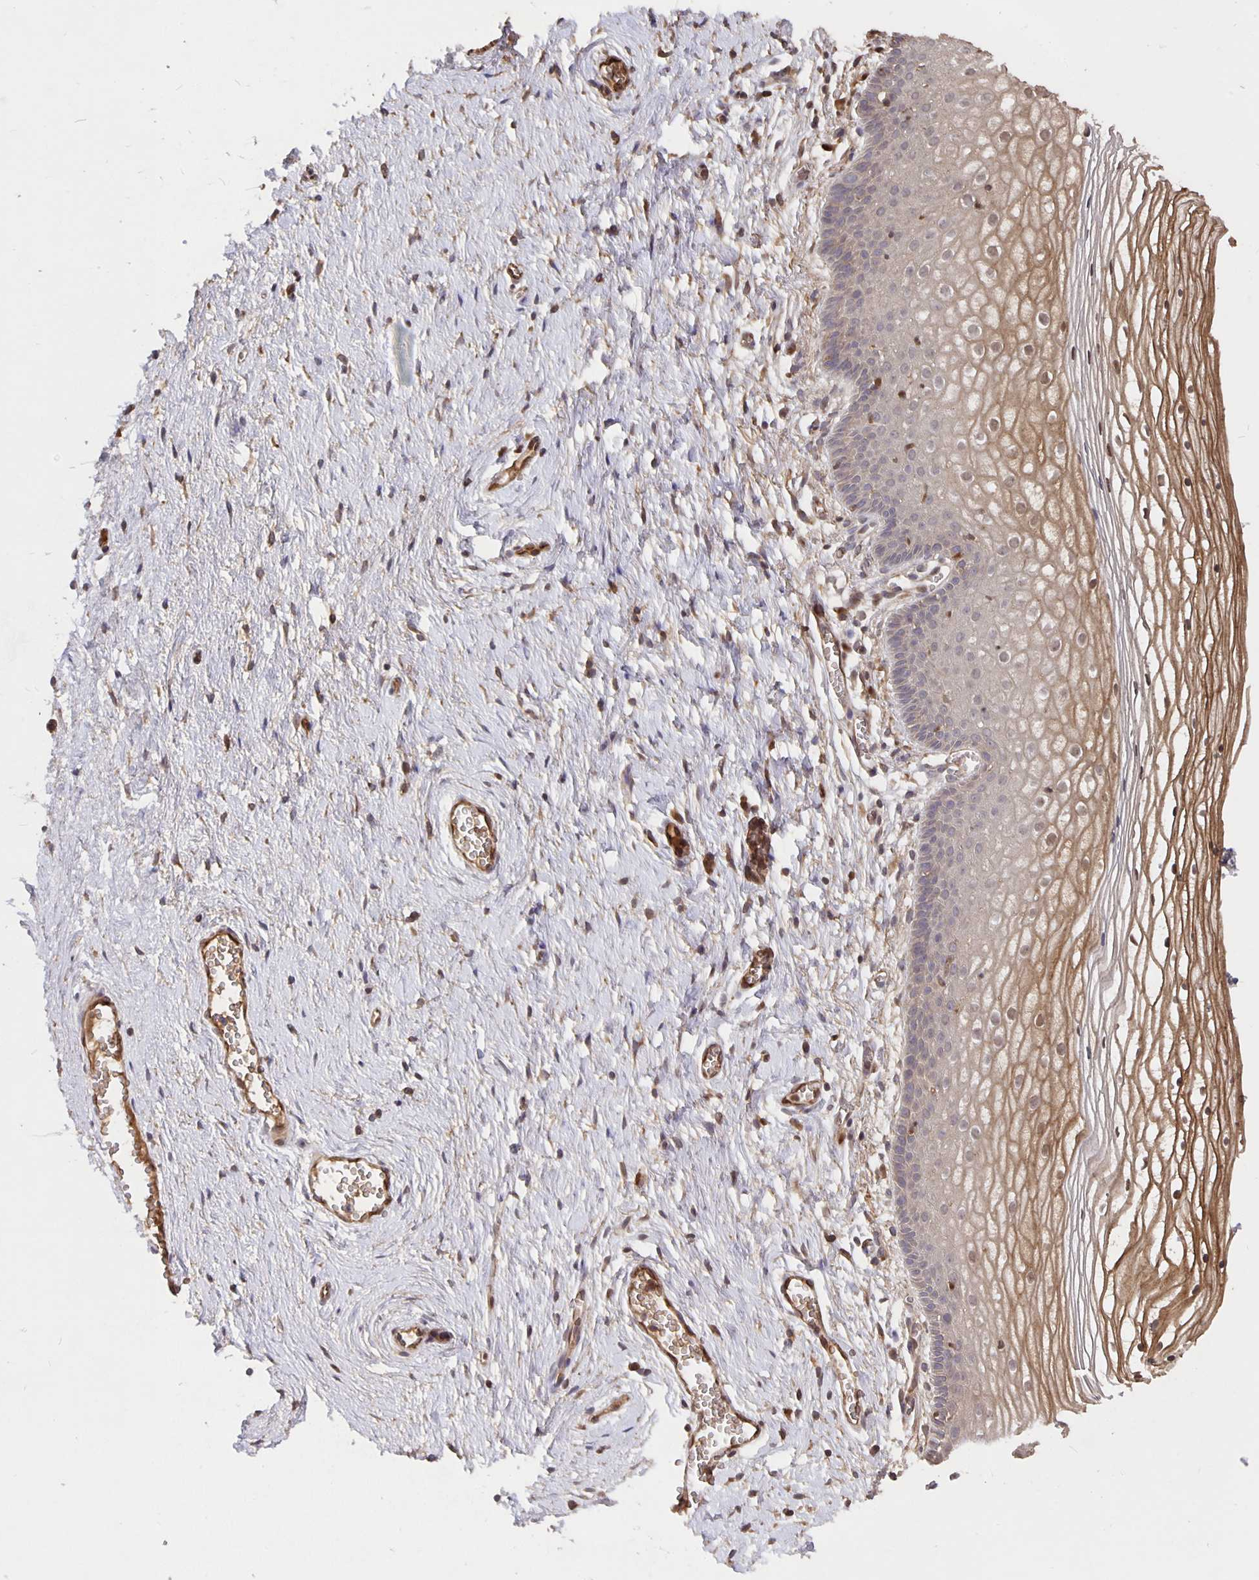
{"staining": {"intensity": "weak", "quantity": "<25%", "location": "cytoplasmic/membranous"}, "tissue": "vagina", "cell_type": "Squamous epithelial cells", "image_type": "normal", "snomed": [{"axis": "morphology", "description": "Normal tissue, NOS"}, {"axis": "topography", "description": "Vagina"}], "caption": "IHC histopathology image of benign vagina: vagina stained with DAB exhibits no significant protein expression in squamous epithelial cells.", "gene": "NOG", "patient": {"sex": "female", "age": 56}}